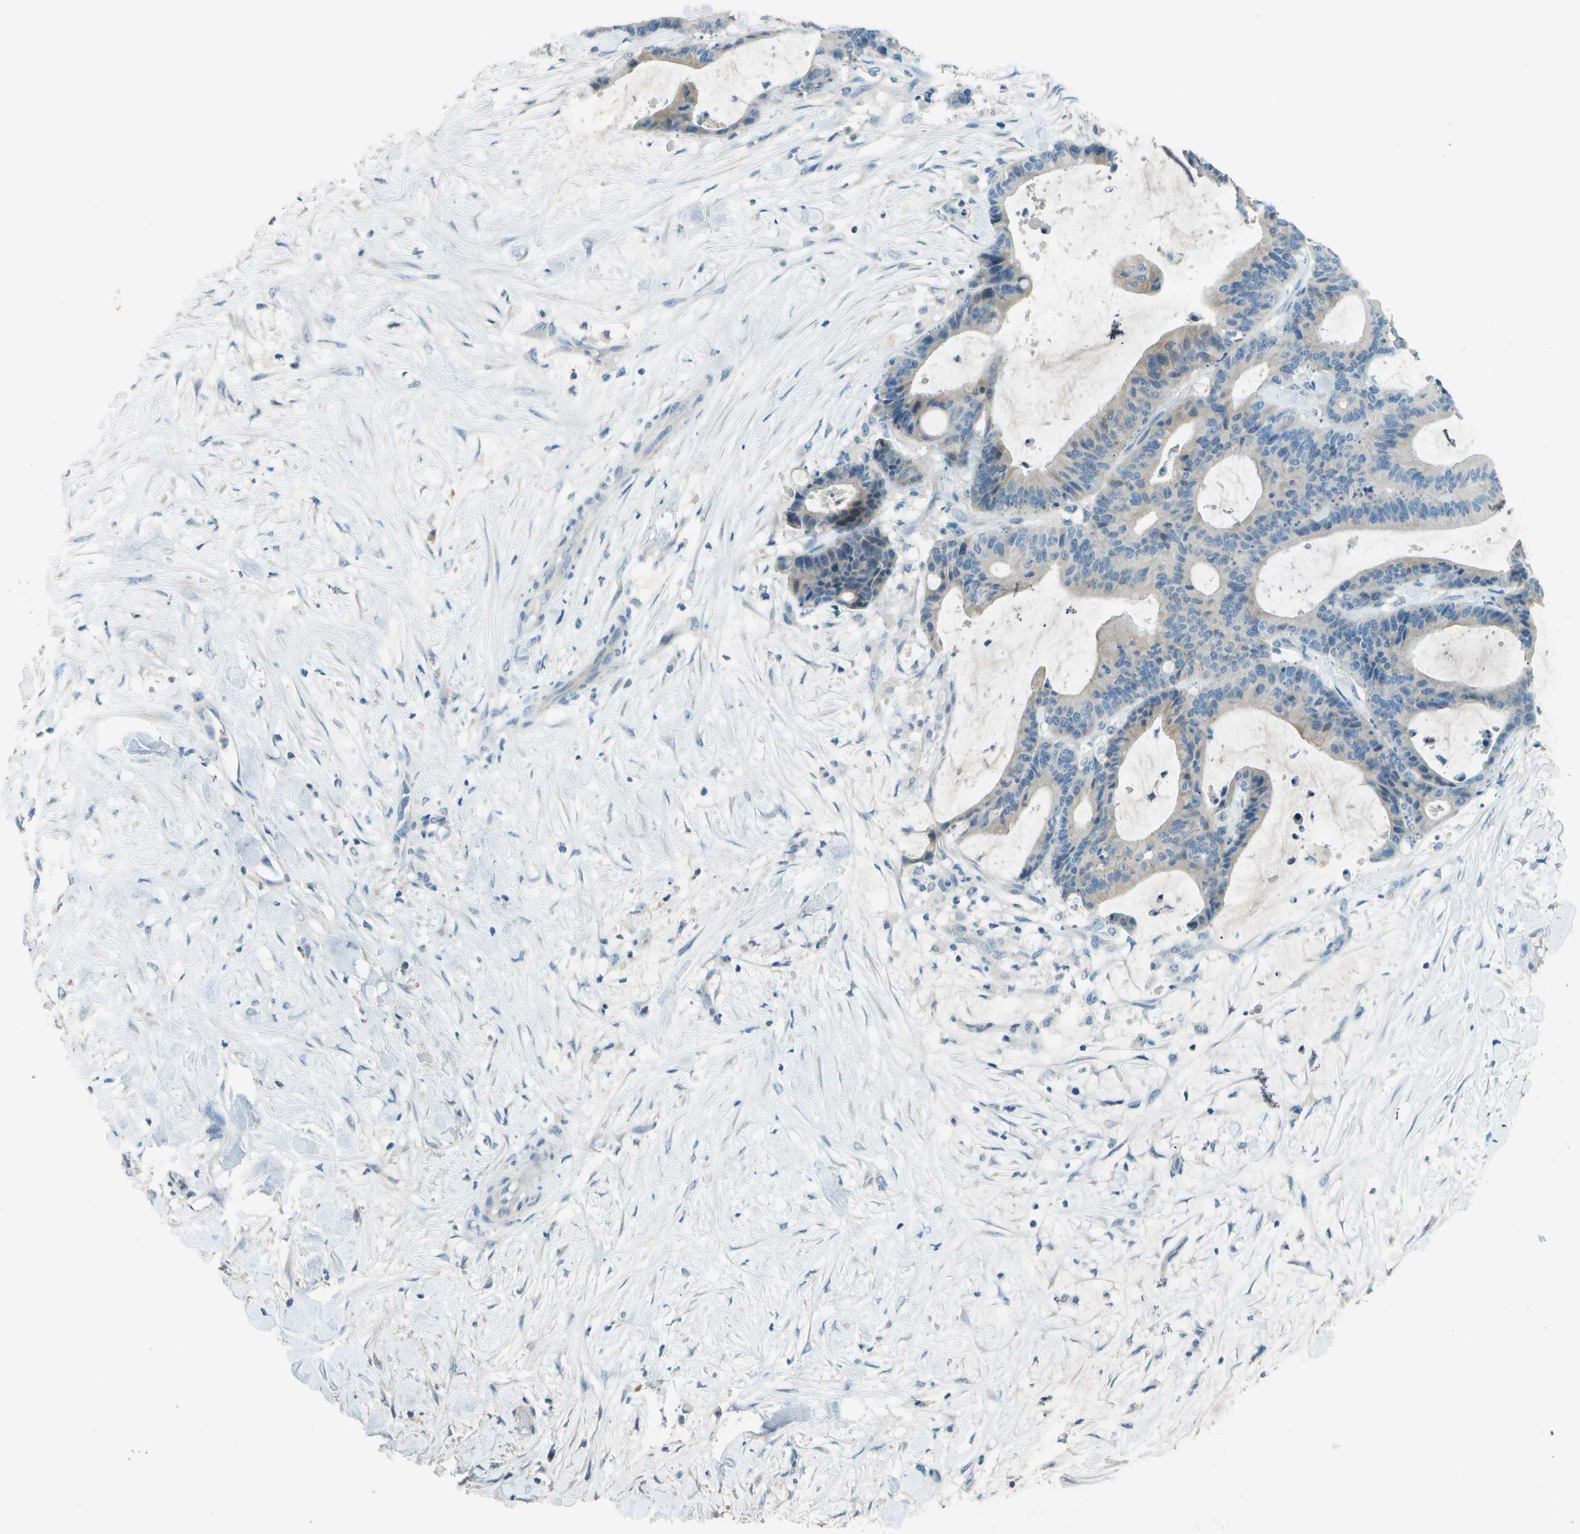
{"staining": {"intensity": "weak", "quantity": "<25%", "location": "cytoplasmic/membranous"}, "tissue": "liver cancer", "cell_type": "Tumor cells", "image_type": "cancer", "snomed": [{"axis": "morphology", "description": "Cholangiocarcinoma"}, {"axis": "topography", "description": "Liver"}], "caption": "Immunohistochemistry micrograph of neoplastic tissue: human cholangiocarcinoma (liver) stained with DAB demonstrates no significant protein positivity in tumor cells. (DAB (3,3'-diaminobenzidine) immunohistochemistry (IHC) with hematoxylin counter stain).", "gene": "LGI2", "patient": {"sex": "female", "age": 73}}